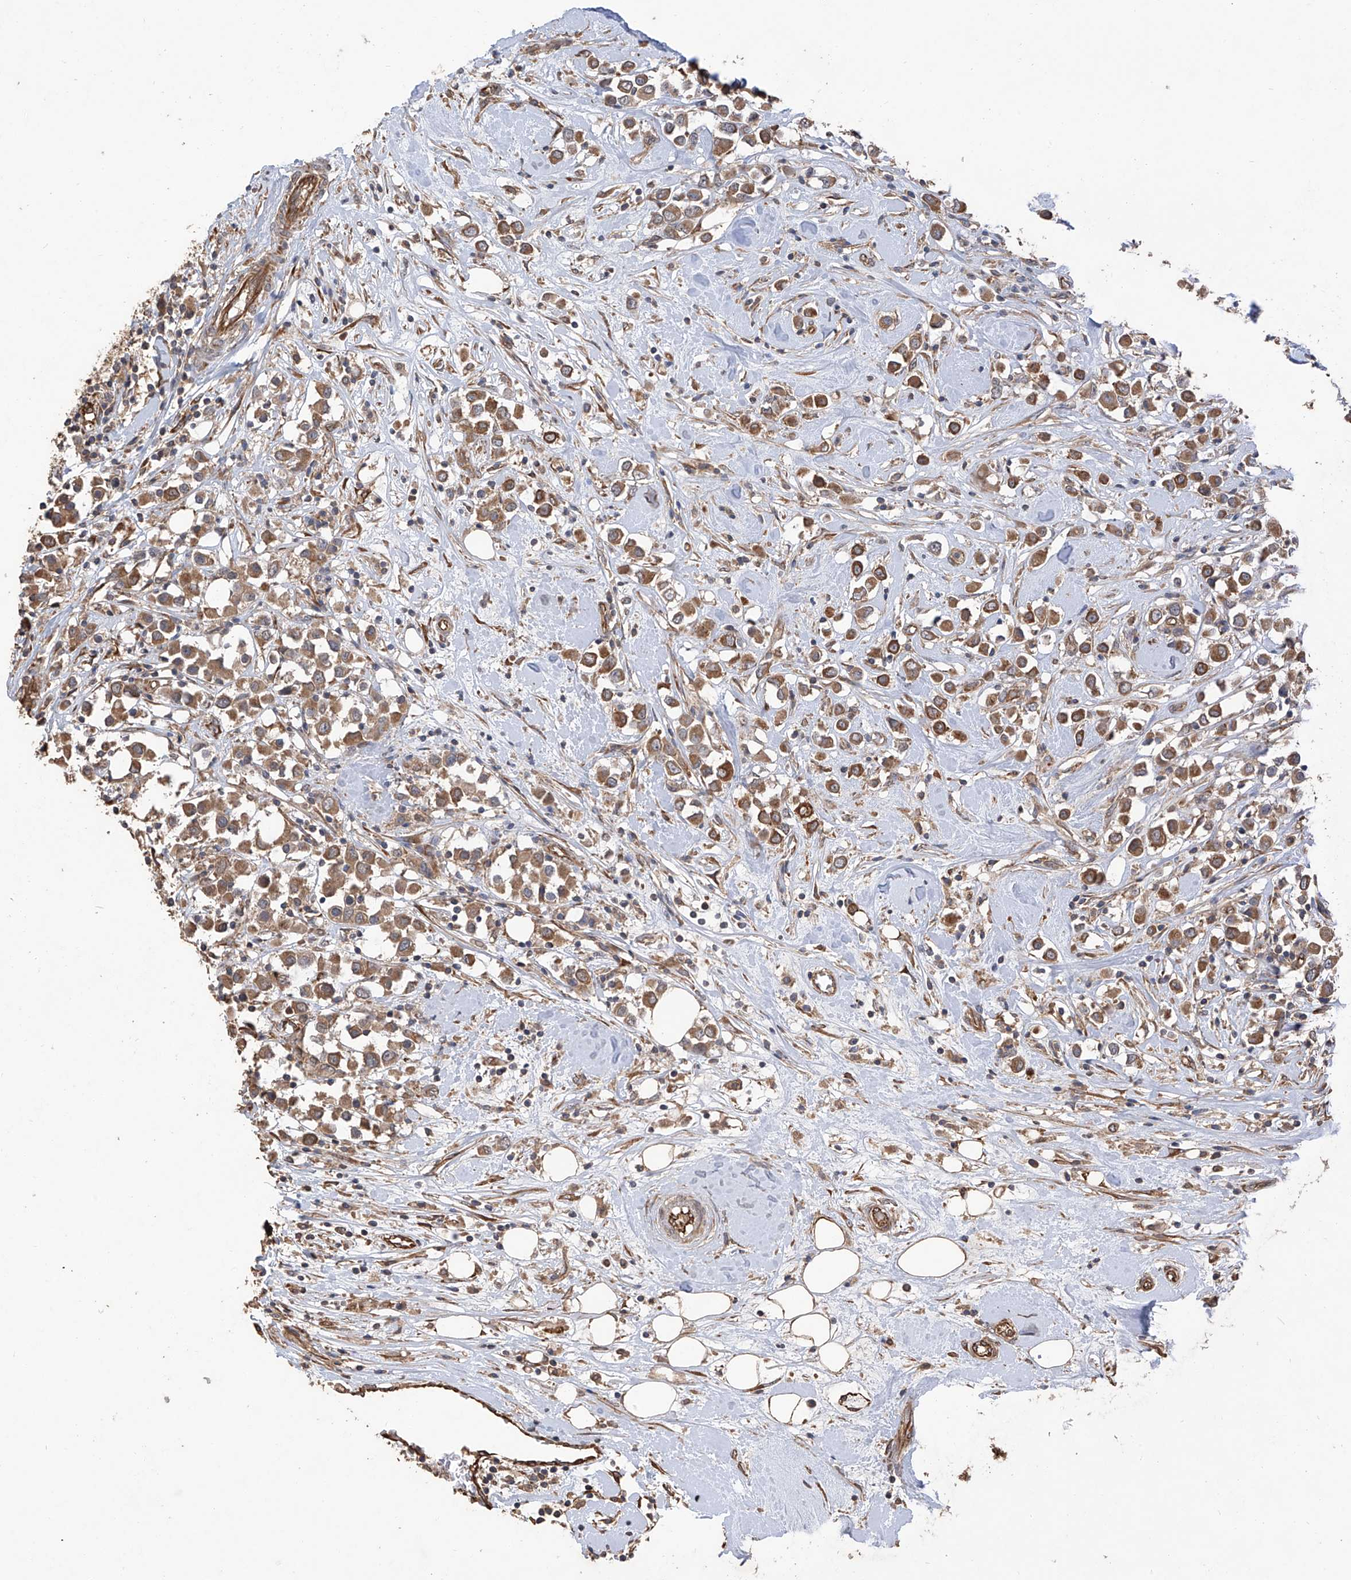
{"staining": {"intensity": "moderate", "quantity": ">75%", "location": "cytoplasmic/membranous"}, "tissue": "breast cancer", "cell_type": "Tumor cells", "image_type": "cancer", "snomed": [{"axis": "morphology", "description": "Duct carcinoma"}, {"axis": "topography", "description": "Breast"}], "caption": "Immunohistochemical staining of human breast intraductal carcinoma exhibits medium levels of moderate cytoplasmic/membranous protein positivity in about >75% of tumor cells.", "gene": "AGBL5", "patient": {"sex": "female", "age": 61}}